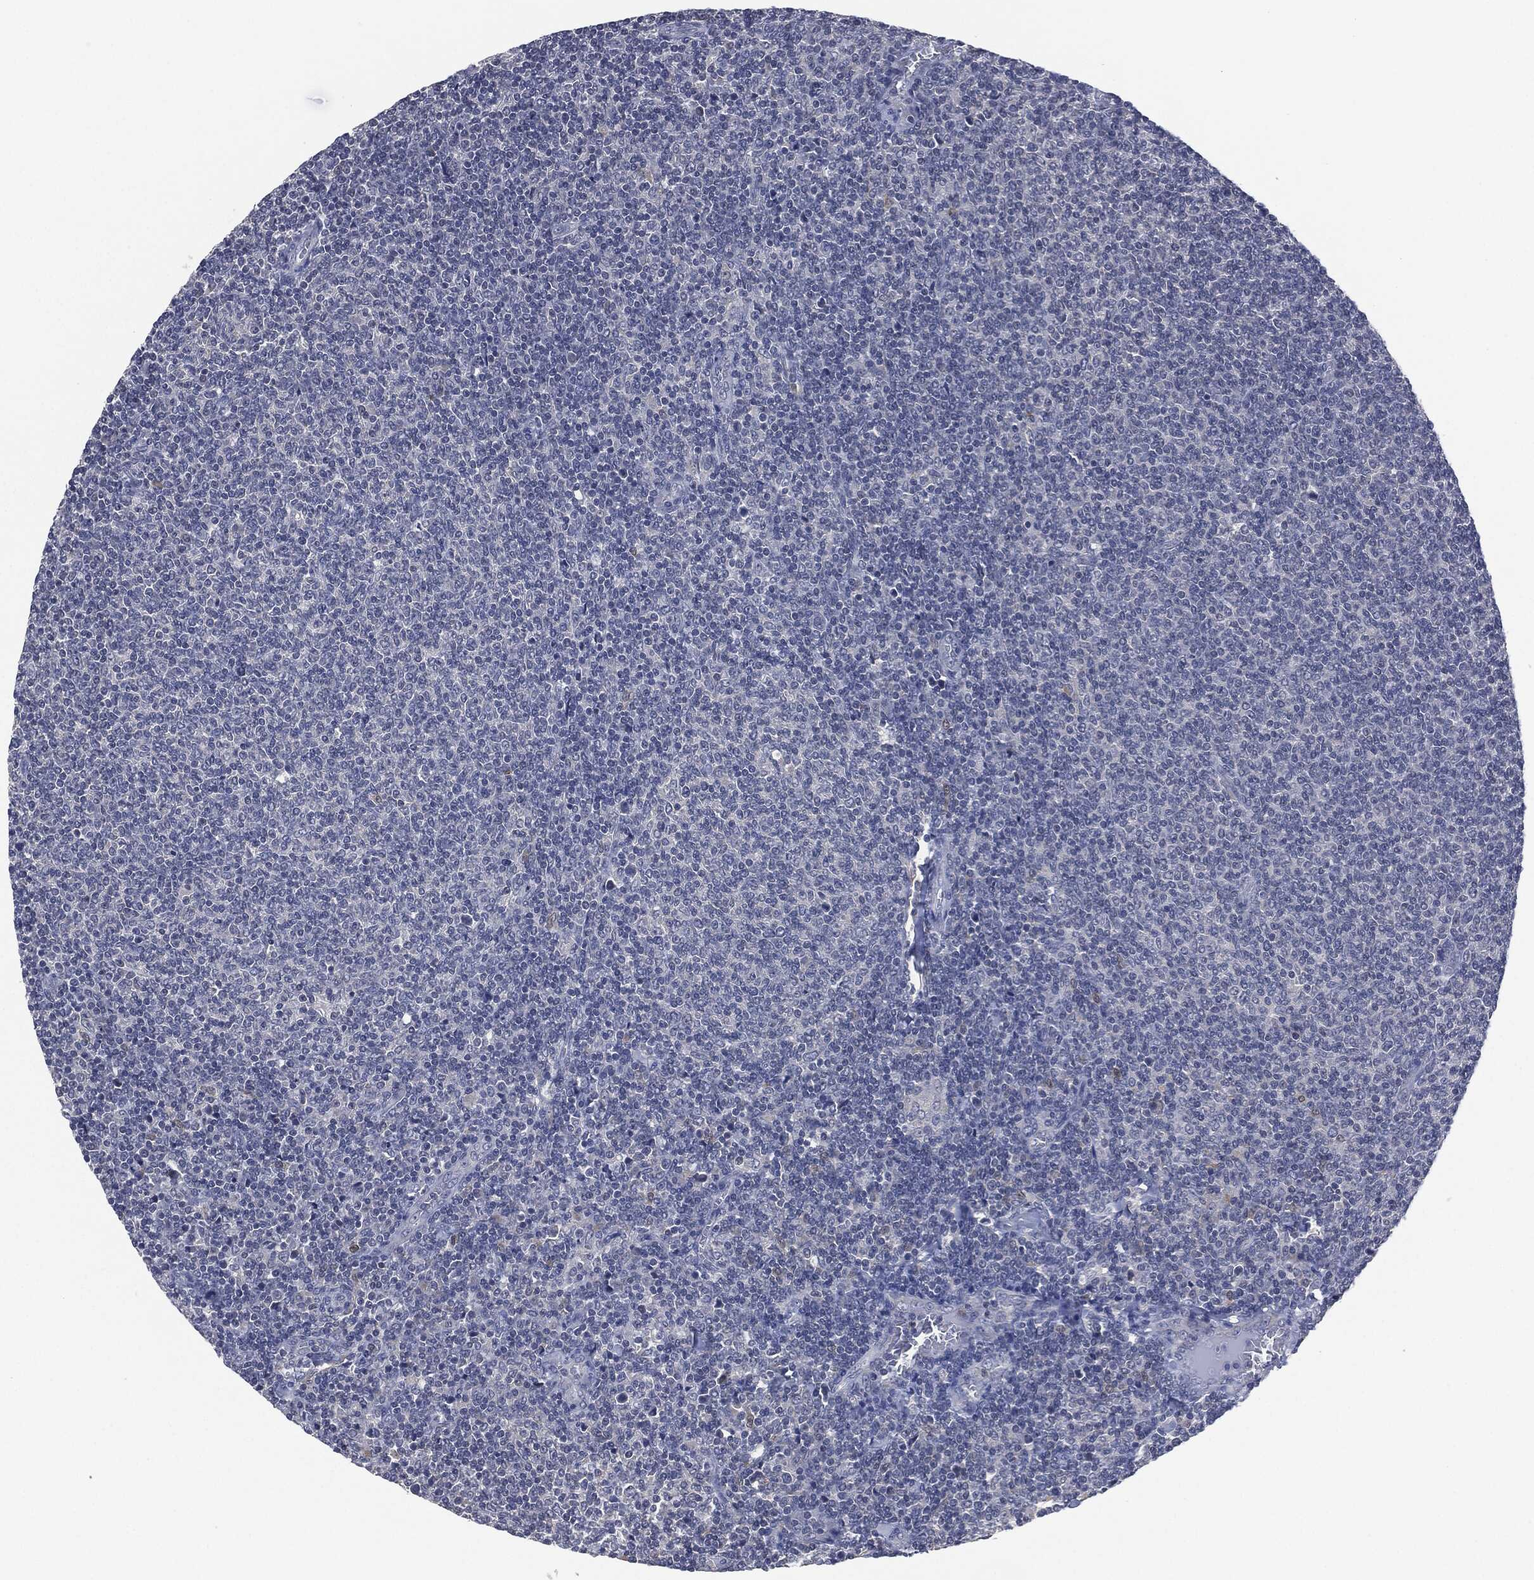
{"staining": {"intensity": "negative", "quantity": "none", "location": "none"}, "tissue": "lymphoma", "cell_type": "Tumor cells", "image_type": "cancer", "snomed": [{"axis": "morphology", "description": "Malignant lymphoma, non-Hodgkin's type, Low grade"}, {"axis": "topography", "description": "Lymph node"}], "caption": "An image of human malignant lymphoma, non-Hodgkin's type (low-grade) is negative for staining in tumor cells.", "gene": "IL1RN", "patient": {"sex": "male", "age": 52}}